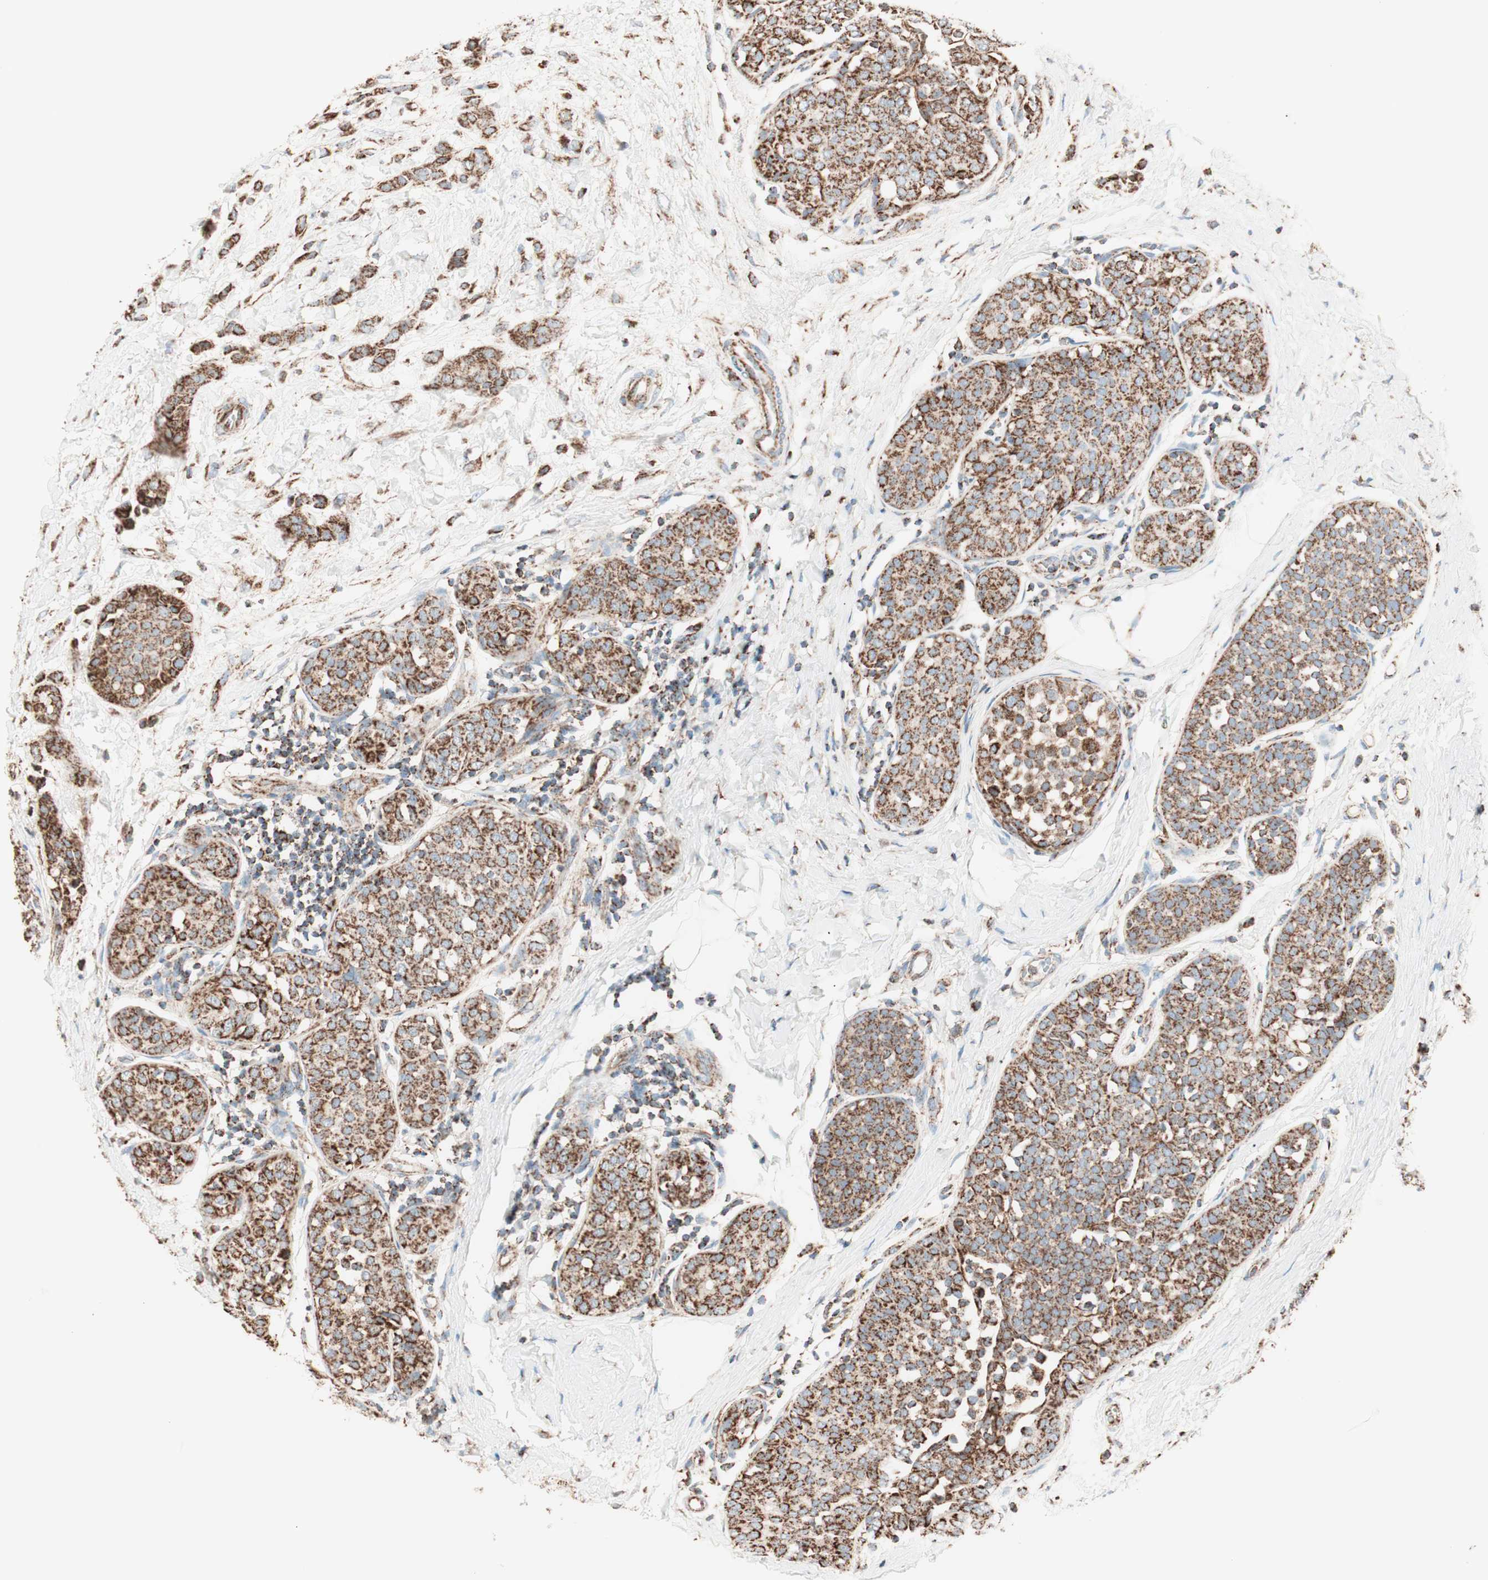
{"staining": {"intensity": "strong", "quantity": ">75%", "location": "cytoplasmic/membranous"}, "tissue": "breast cancer", "cell_type": "Tumor cells", "image_type": "cancer", "snomed": [{"axis": "morphology", "description": "Lobular carcinoma, in situ"}, {"axis": "morphology", "description": "Lobular carcinoma"}, {"axis": "topography", "description": "Breast"}], "caption": "An immunohistochemistry (IHC) histopathology image of tumor tissue is shown. Protein staining in brown labels strong cytoplasmic/membranous positivity in breast cancer within tumor cells. The protein of interest is shown in brown color, while the nuclei are stained blue.", "gene": "TOMM22", "patient": {"sex": "female", "age": 41}}